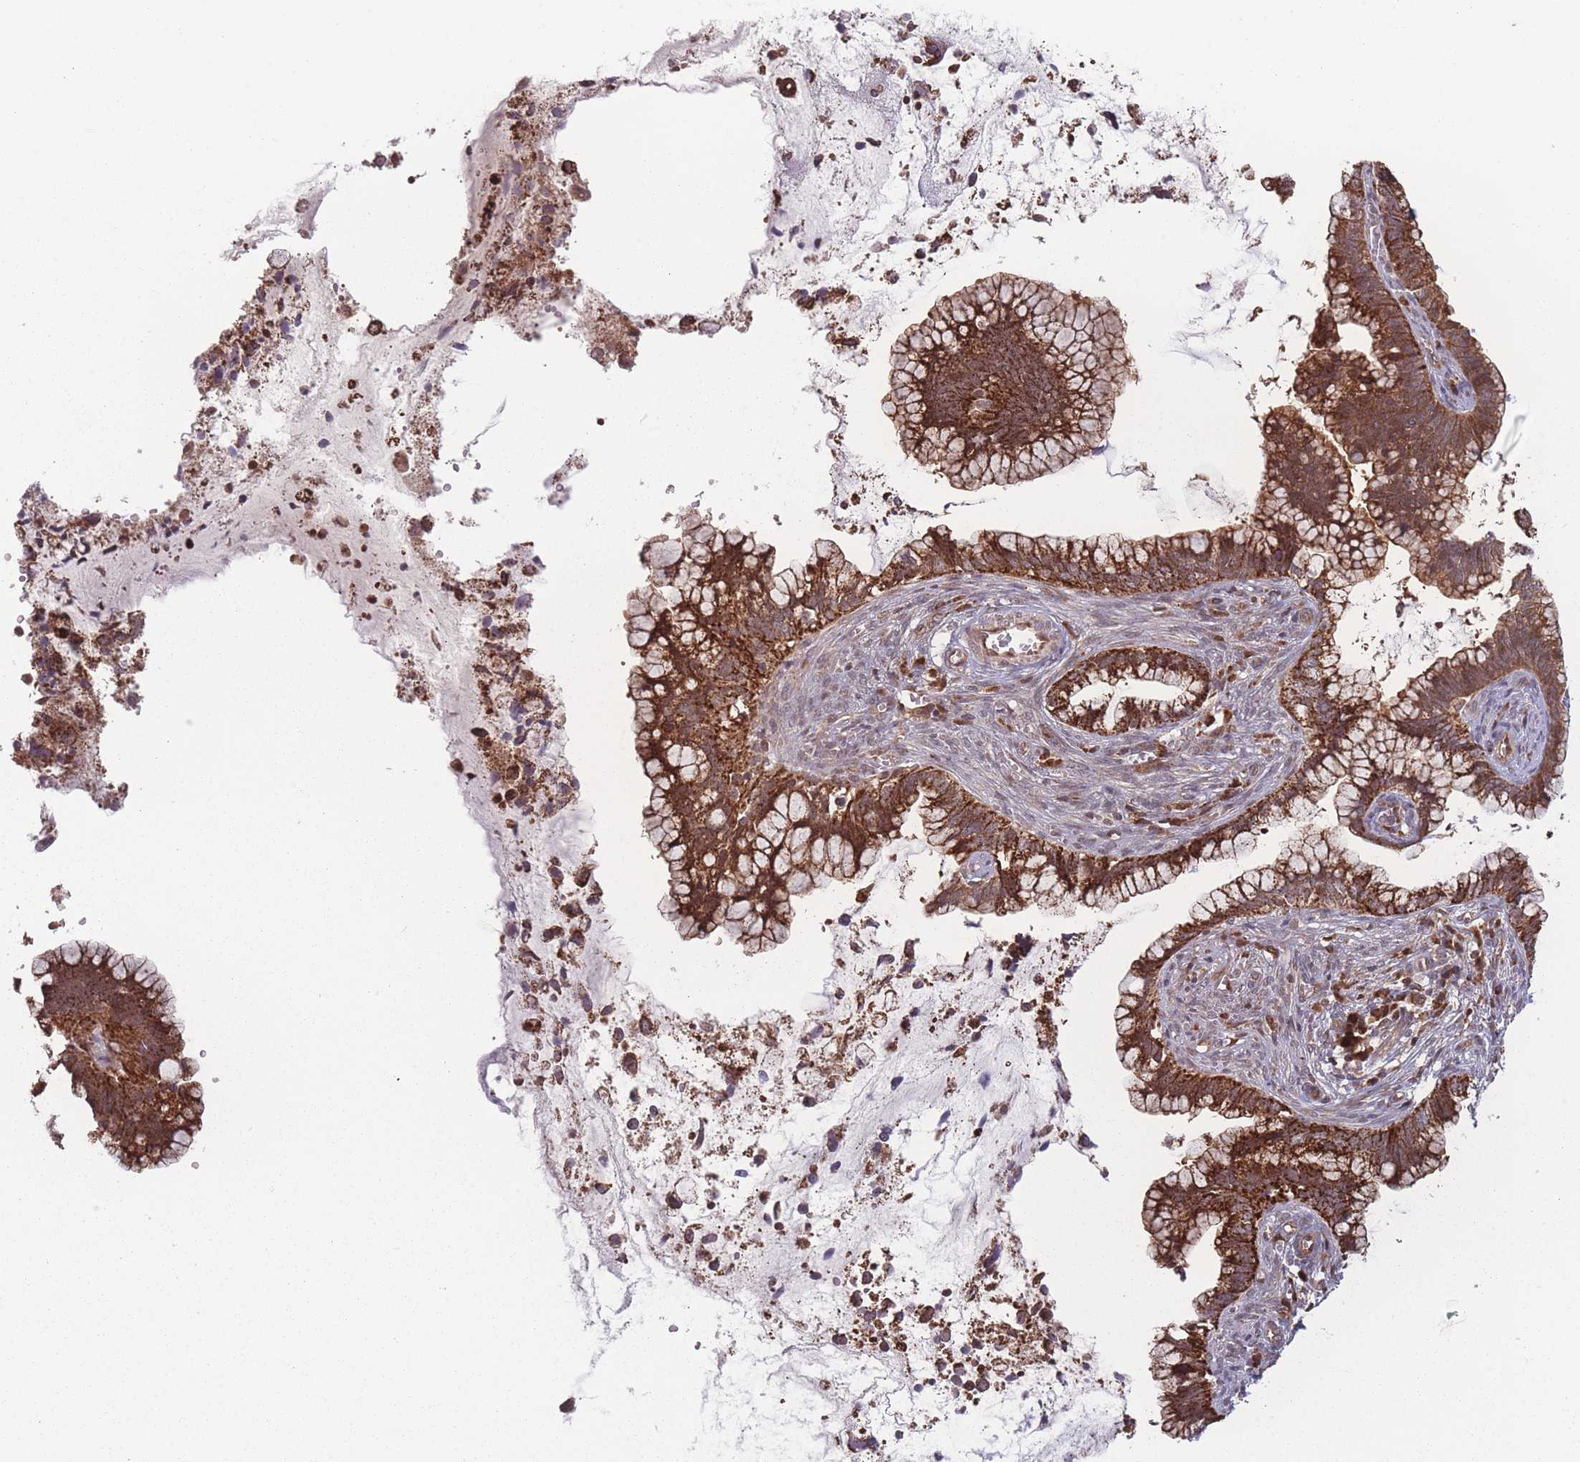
{"staining": {"intensity": "strong", "quantity": ">75%", "location": "cytoplasmic/membranous"}, "tissue": "cervical cancer", "cell_type": "Tumor cells", "image_type": "cancer", "snomed": [{"axis": "morphology", "description": "Adenocarcinoma, NOS"}, {"axis": "topography", "description": "Cervix"}], "caption": "A histopathology image of cervical cancer stained for a protein exhibits strong cytoplasmic/membranous brown staining in tumor cells. (Brightfield microscopy of DAB IHC at high magnification).", "gene": "RPS18", "patient": {"sex": "female", "age": 44}}